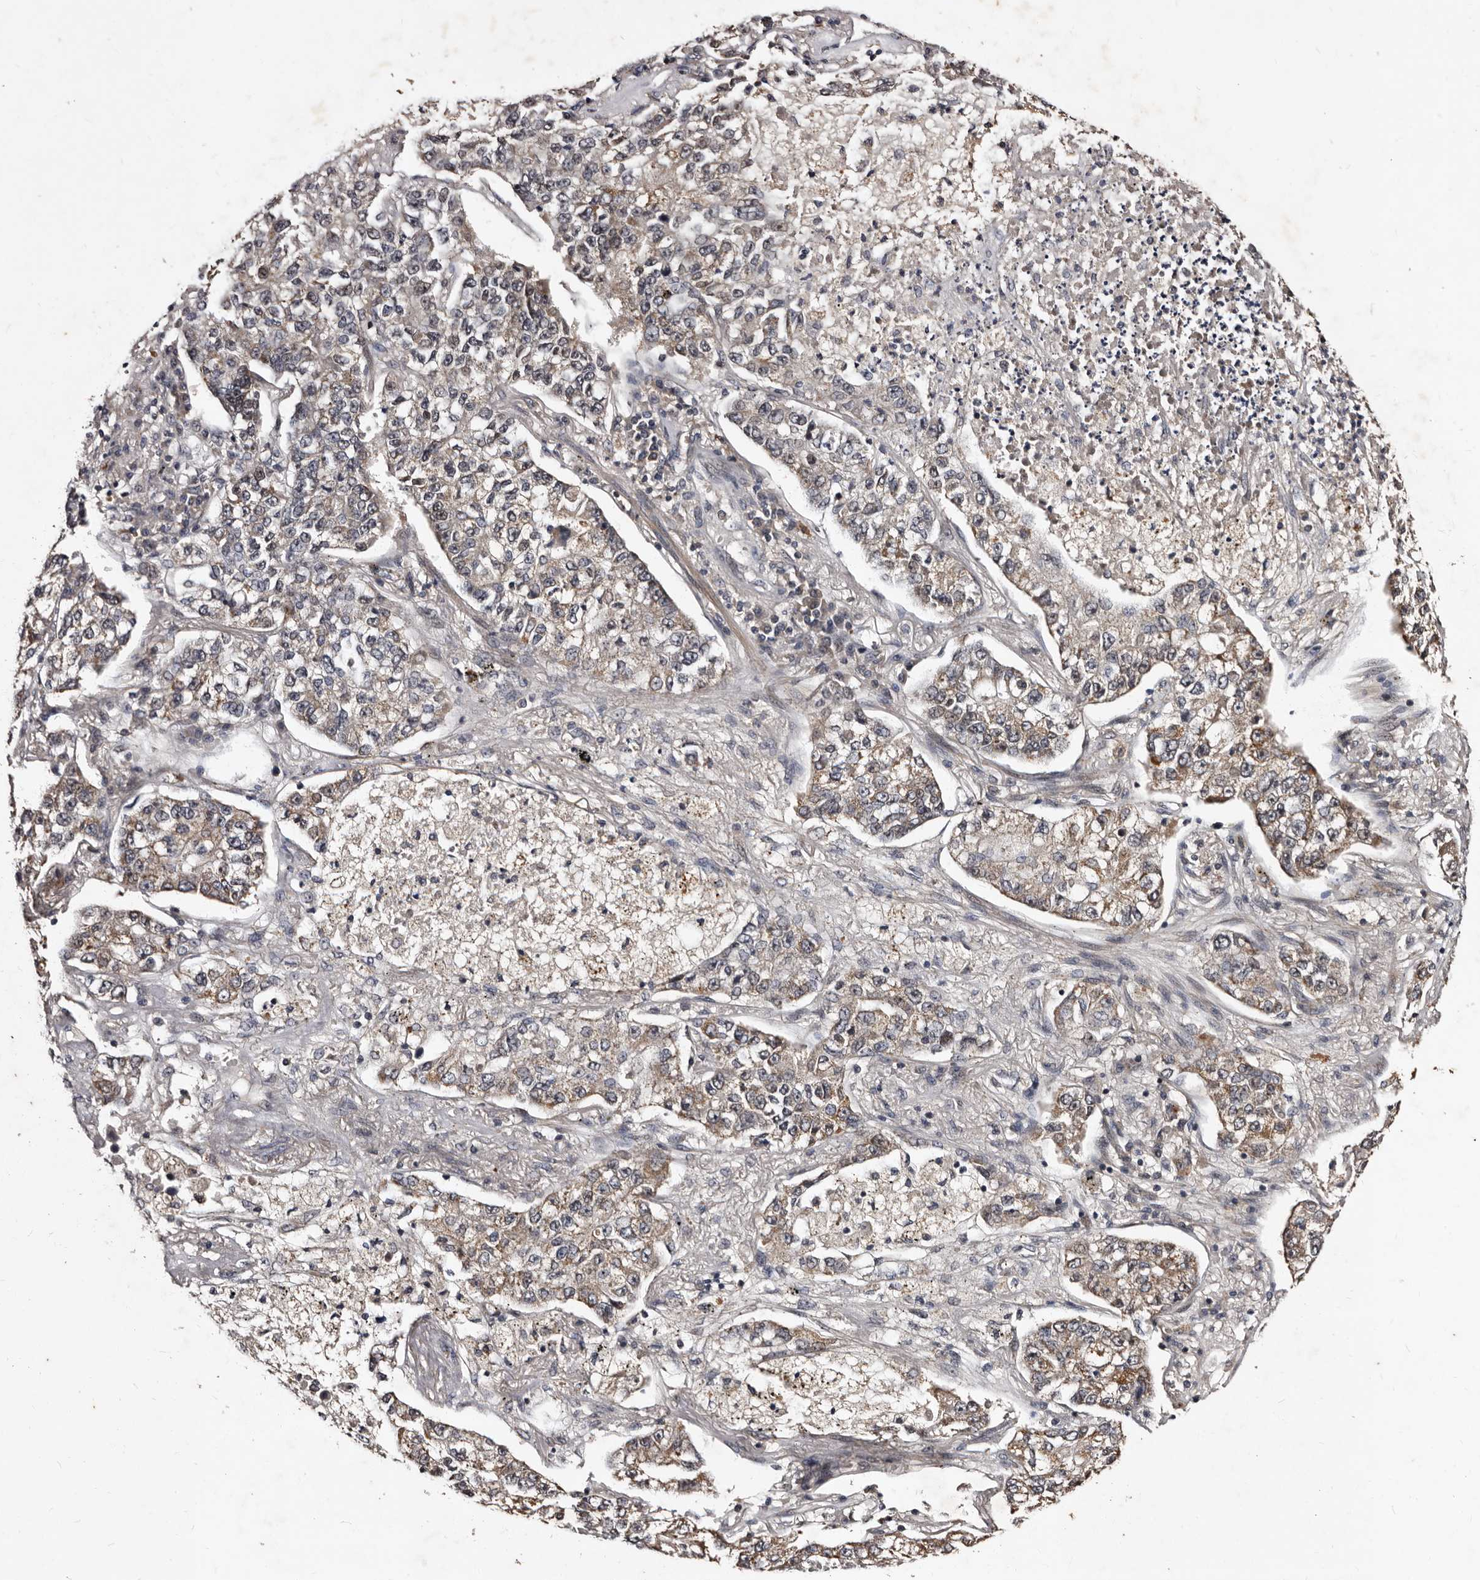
{"staining": {"intensity": "weak", "quantity": "25%-75%", "location": "cytoplasmic/membranous"}, "tissue": "lung cancer", "cell_type": "Tumor cells", "image_type": "cancer", "snomed": [{"axis": "morphology", "description": "Adenocarcinoma, NOS"}, {"axis": "topography", "description": "Lung"}], "caption": "Brown immunohistochemical staining in lung cancer (adenocarcinoma) exhibits weak cytoplasmic/membranous staining in about 25%-75% of tumor cells.", "gene": "MKRN3", "patient": {"sex": "male", "age": 49}}